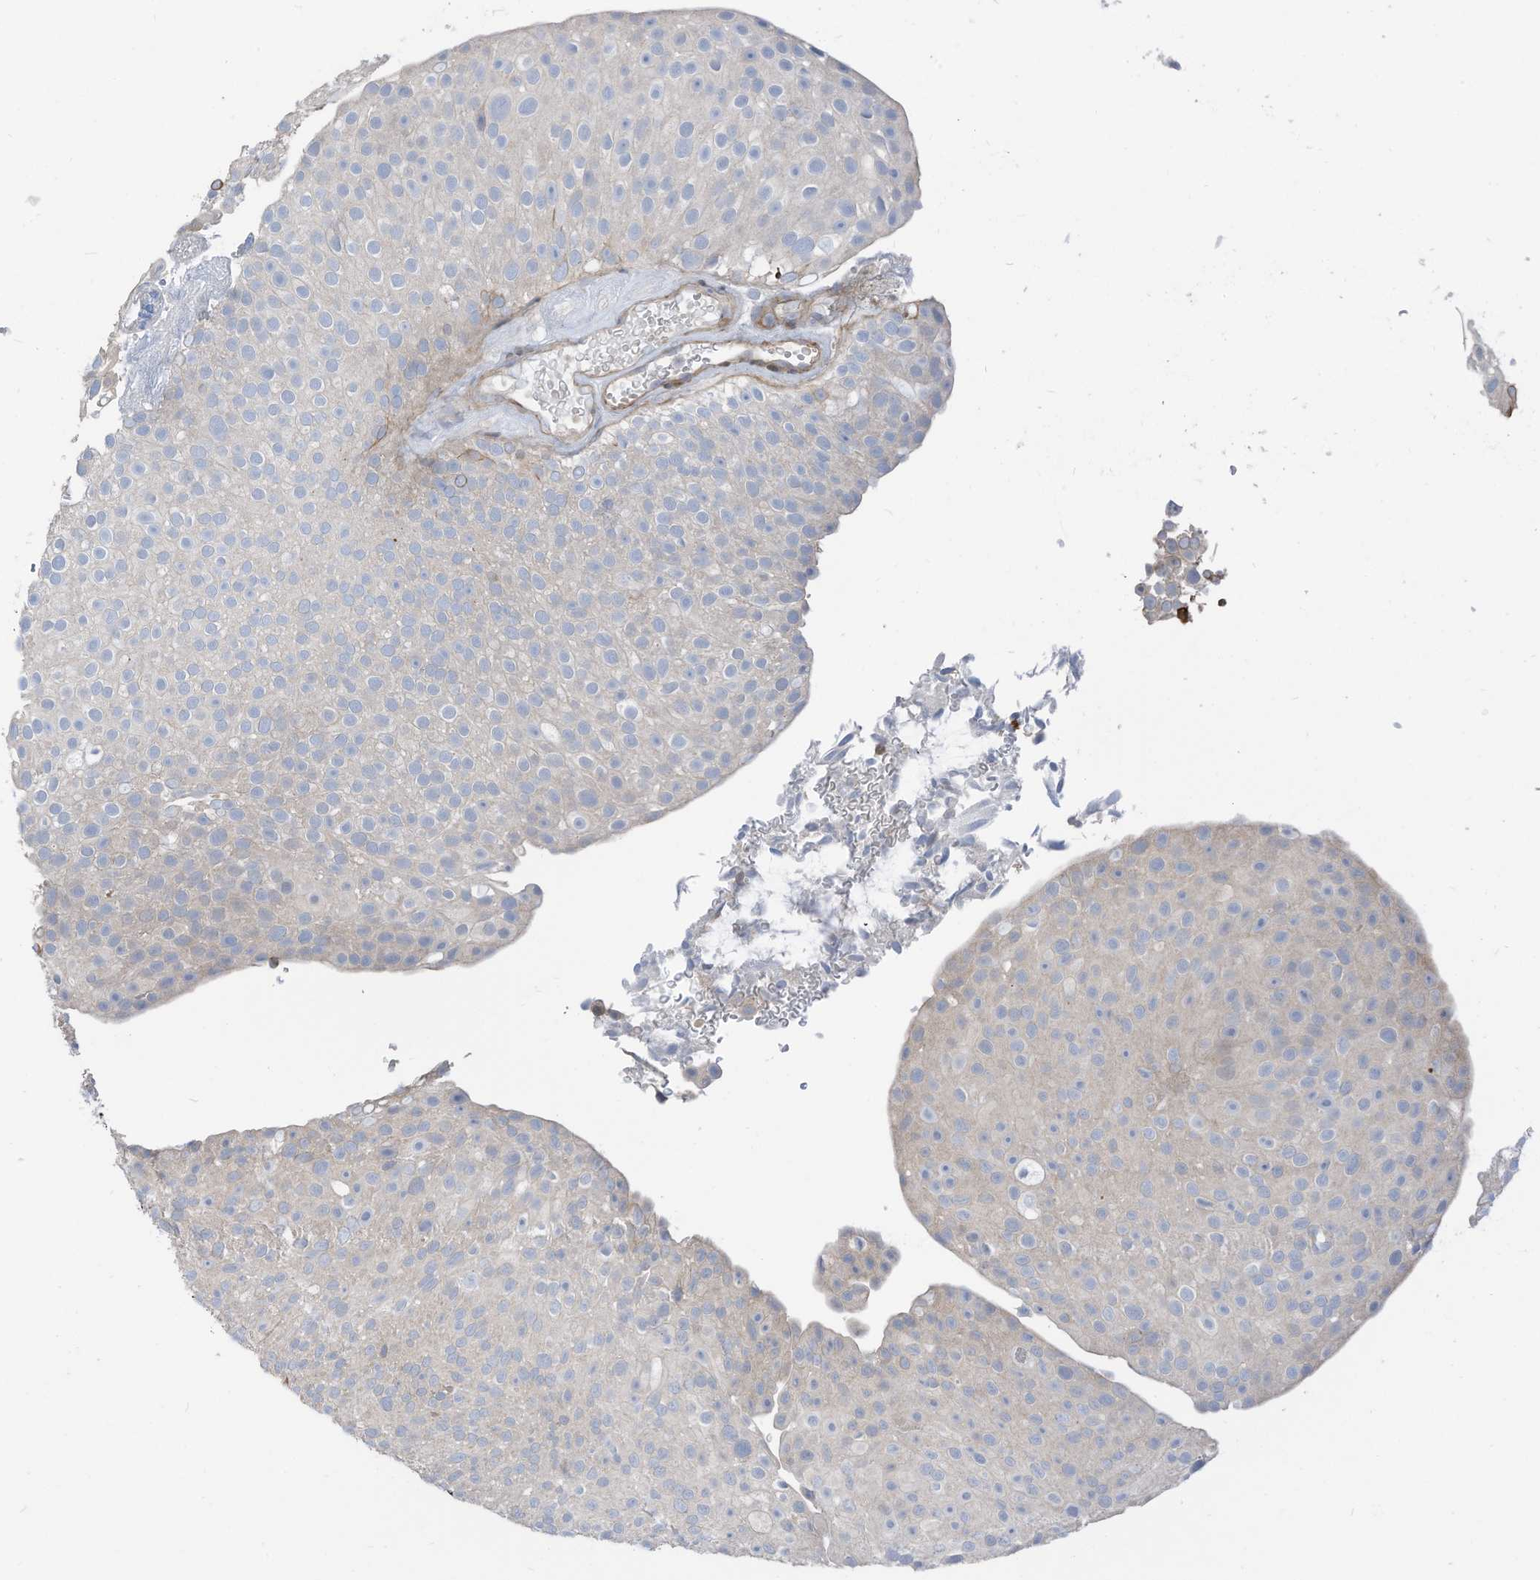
{"staining": {"intensity": "moderate", "quantity": "<25%", "location": "cytoplasmic/membranous"}, "tissue": "urothelial cancer", "cell_type": "Tumor cells", "image_type": "cancer", "snomed": [{"axis": "morphology", "description": "Urothelial carcinoma, Low grade"}, {"axis": "topography", "description": "Urinary bladder"}], "caption": "Human urothelial carcinoma (low-grade) stained with a protein marker demonstrates moderate staining in tumor cells.", "gene": "GPATCH3", "patient": {"sex": "male", "age": 78}}